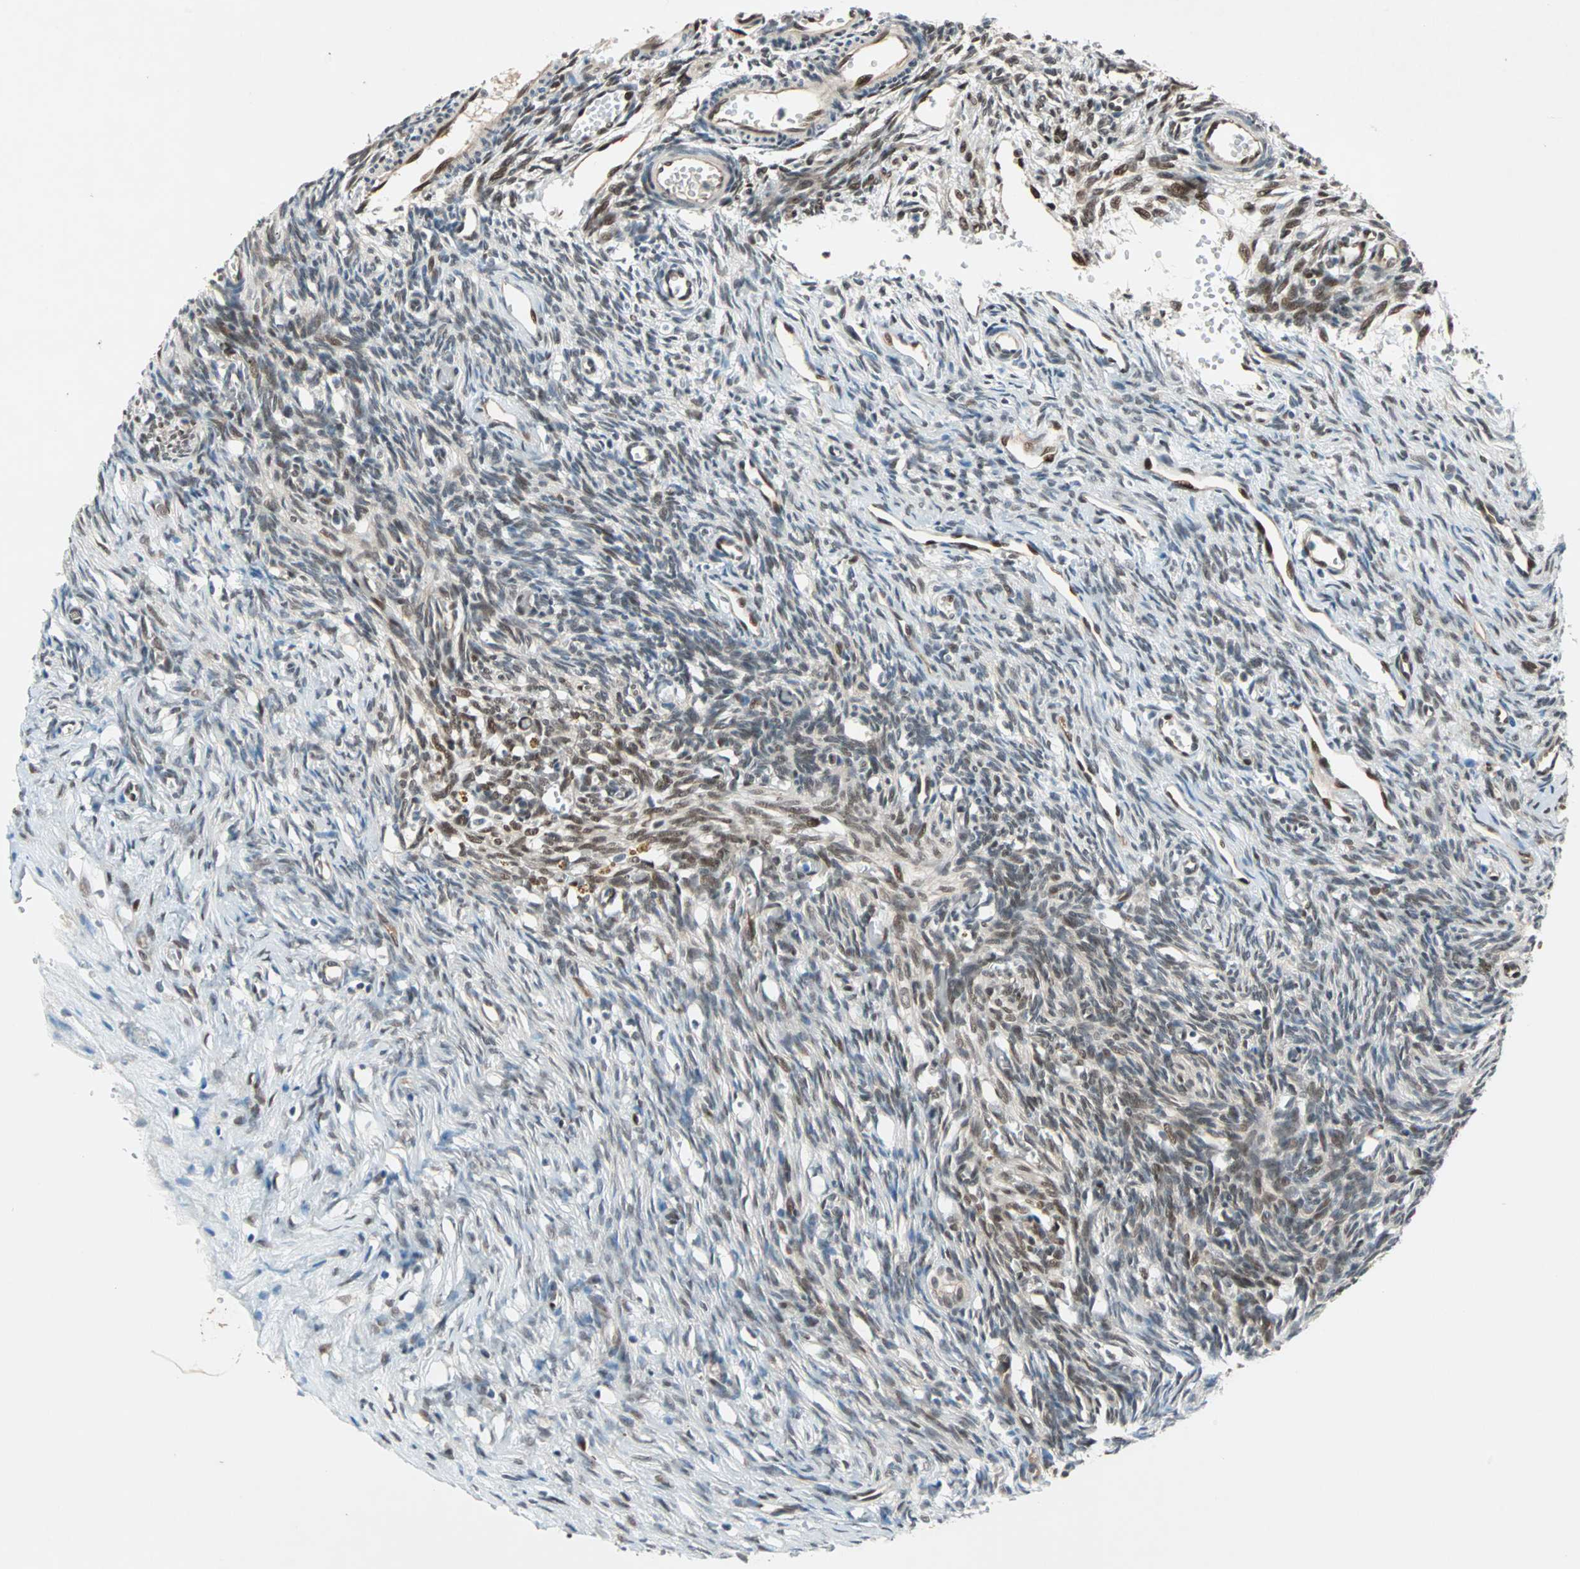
{"staining": {"intensity": "moderate", "quantity": "25%-75%", "location": "nuclear"}, "tissue": "ovary", "cell_type": "Ovarian stroma cells", "image_type": "normal", "snomed": [{"axis": "morphology", "description": "Normal tissue, NOS"}, {"axis": "topography", "description": "Ovary"}], "caption": "Brown immunohistochemical staining in unremarkable human ovary displays moderate nuclear positivity in about 25%-75% of ovarian stroma cells.", "gene": "WWTR1", "patient": {"sex": "female", "age": 33}}